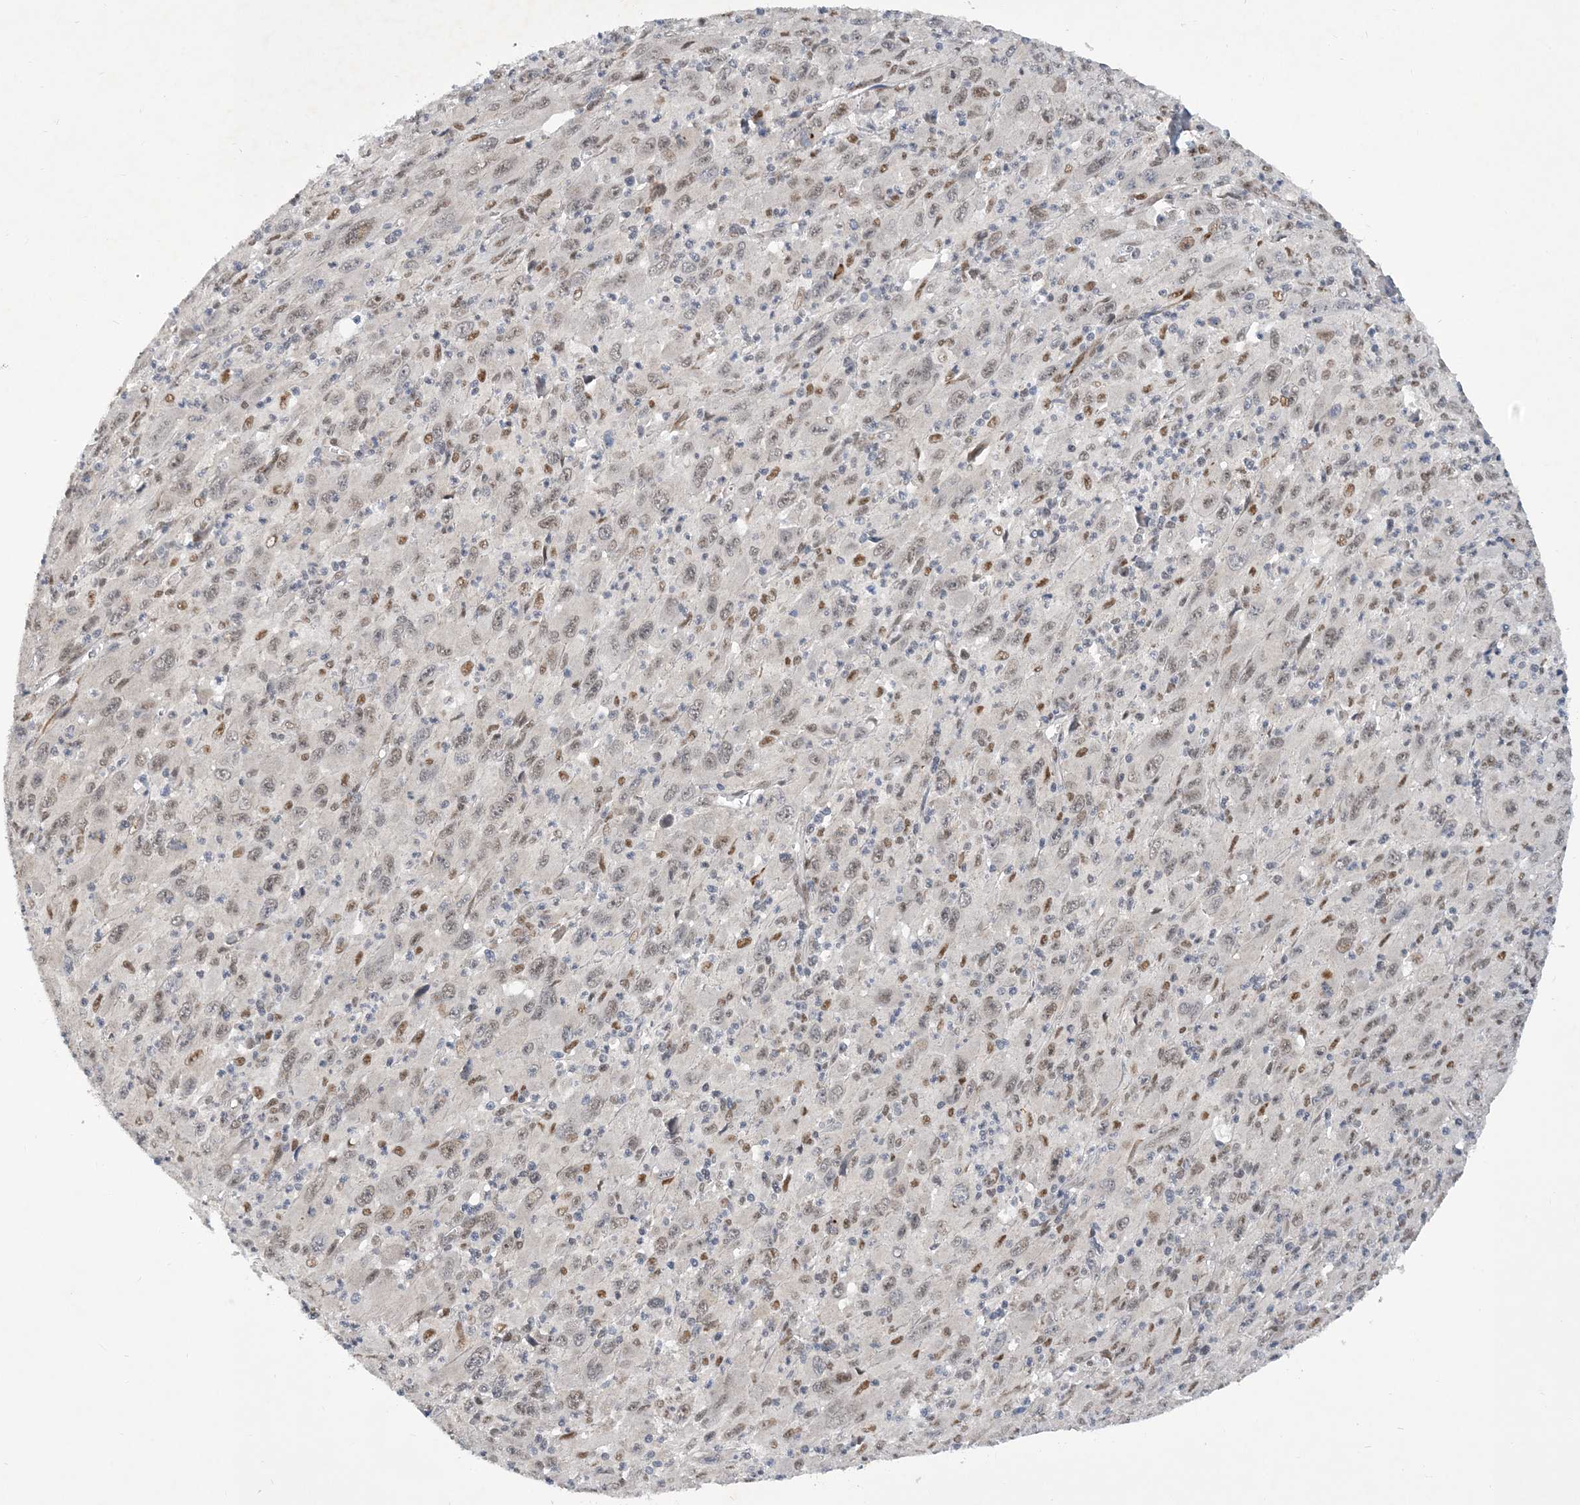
{"staining": {"intensity": "moderate", "quantity": ">75%", "location": "nuclear"}, "tissue": "melanoma", "cell_type": "Tumor cells", "image_type": "cancer", "snomed": [{"axis": "morphology", "description": "Malignant melanoma, Metastatic site"}, {"axis": "topography", "description": "Skin"}], "caption": "IHC micrograph of neoplastic tissue: human melanoma stained using IHC reveals medium levels of moderate protein expression localized specifically in the nuclear of tumor cells, appearing as a nuclear brown color.", "gene": "FAM217A", "patient": {"sex": "female", "age": 56}}